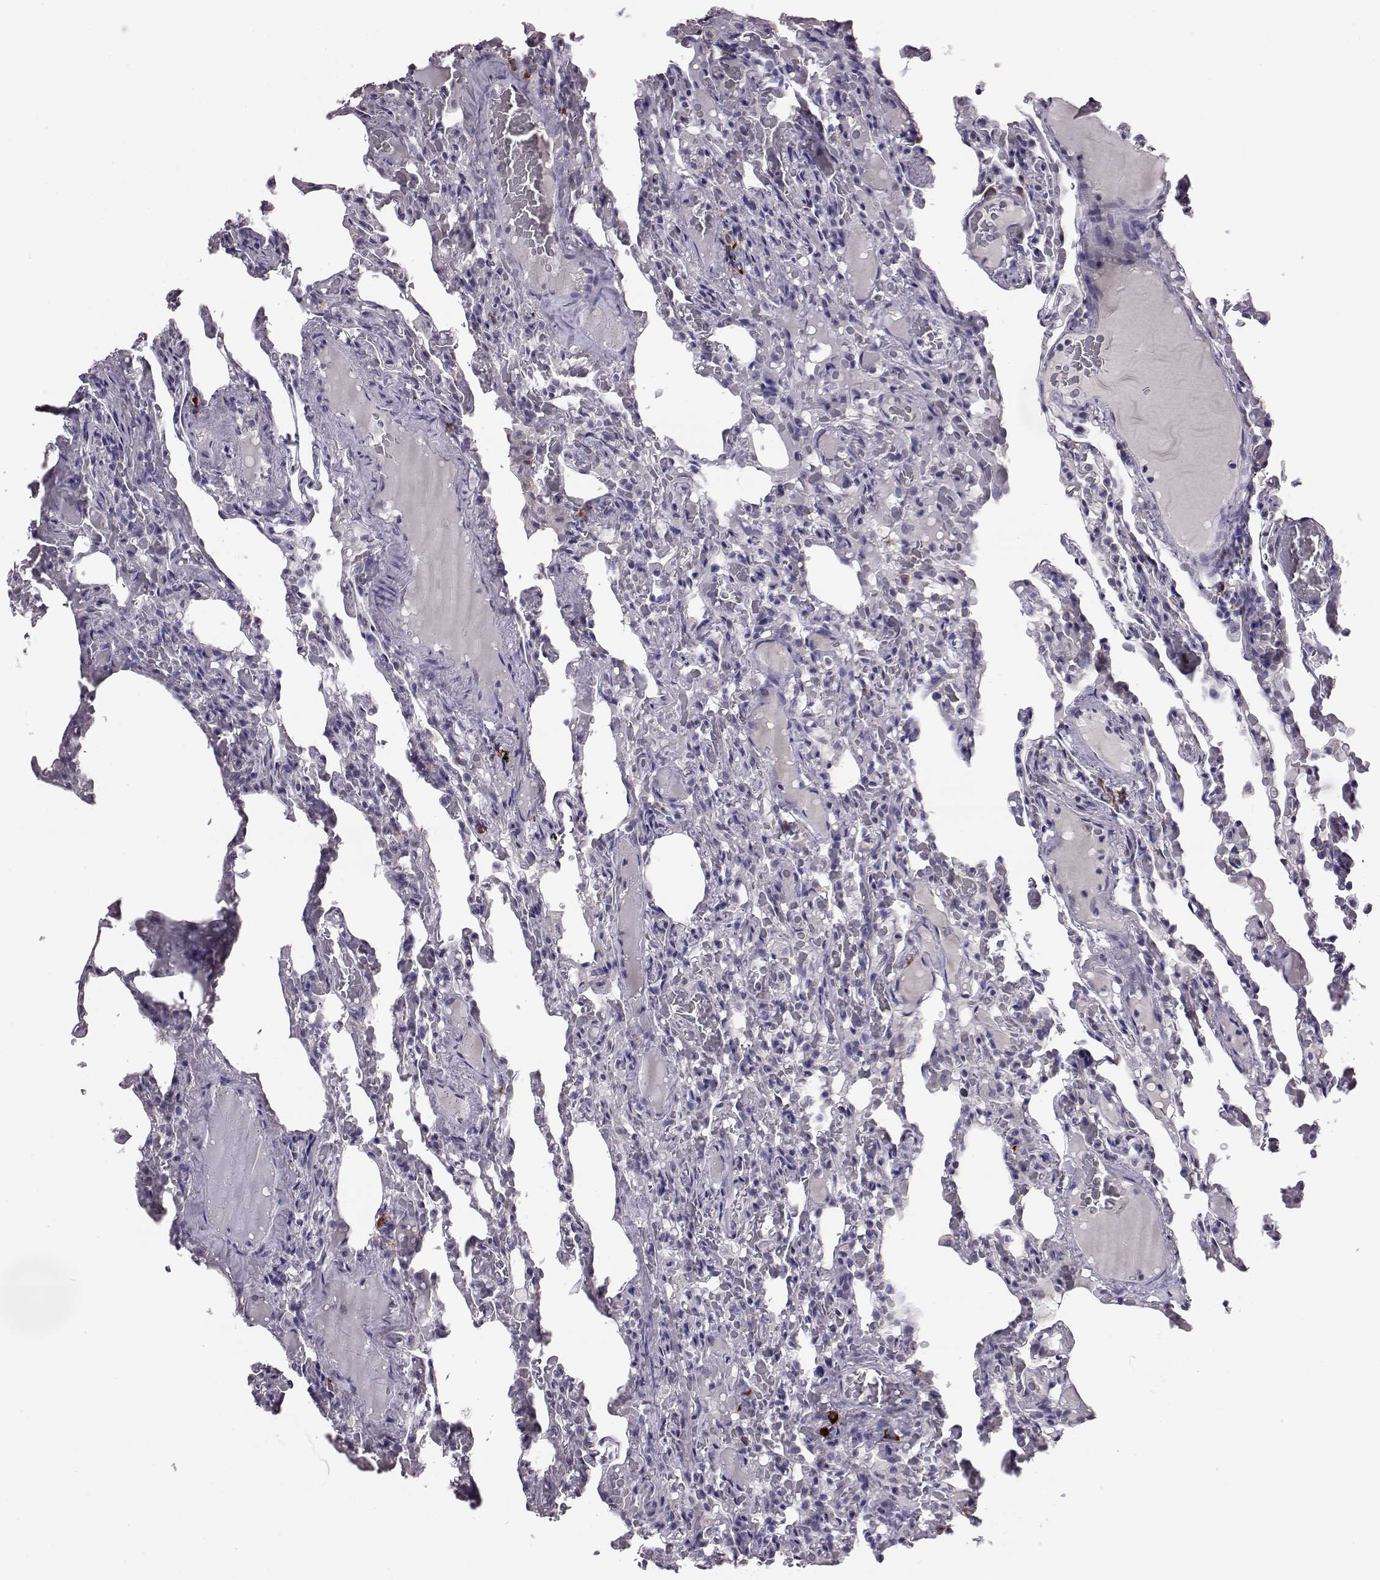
{"staining": {"intensity": "negative", "quantity": "none", "location": "none"}, "tissue": "lung", "cell_type": "Alveolar cells", "image_type": "normal", "snomed": [{"axis": "morphology", "description": "Normal tissue, NOS"}, {"axis": "topography", "description": "Lung"}], "caption": "An image of lung stained for a protein exhibits no brown staining in alveolar cells. The staining is performed using DAB (3,3'-diaminobenzidine) brown chromogen with nuclei counter-stained in using hematoxylin.", "gene": "ADGRG5", "patient": {"sex": "female", "age": 43}}